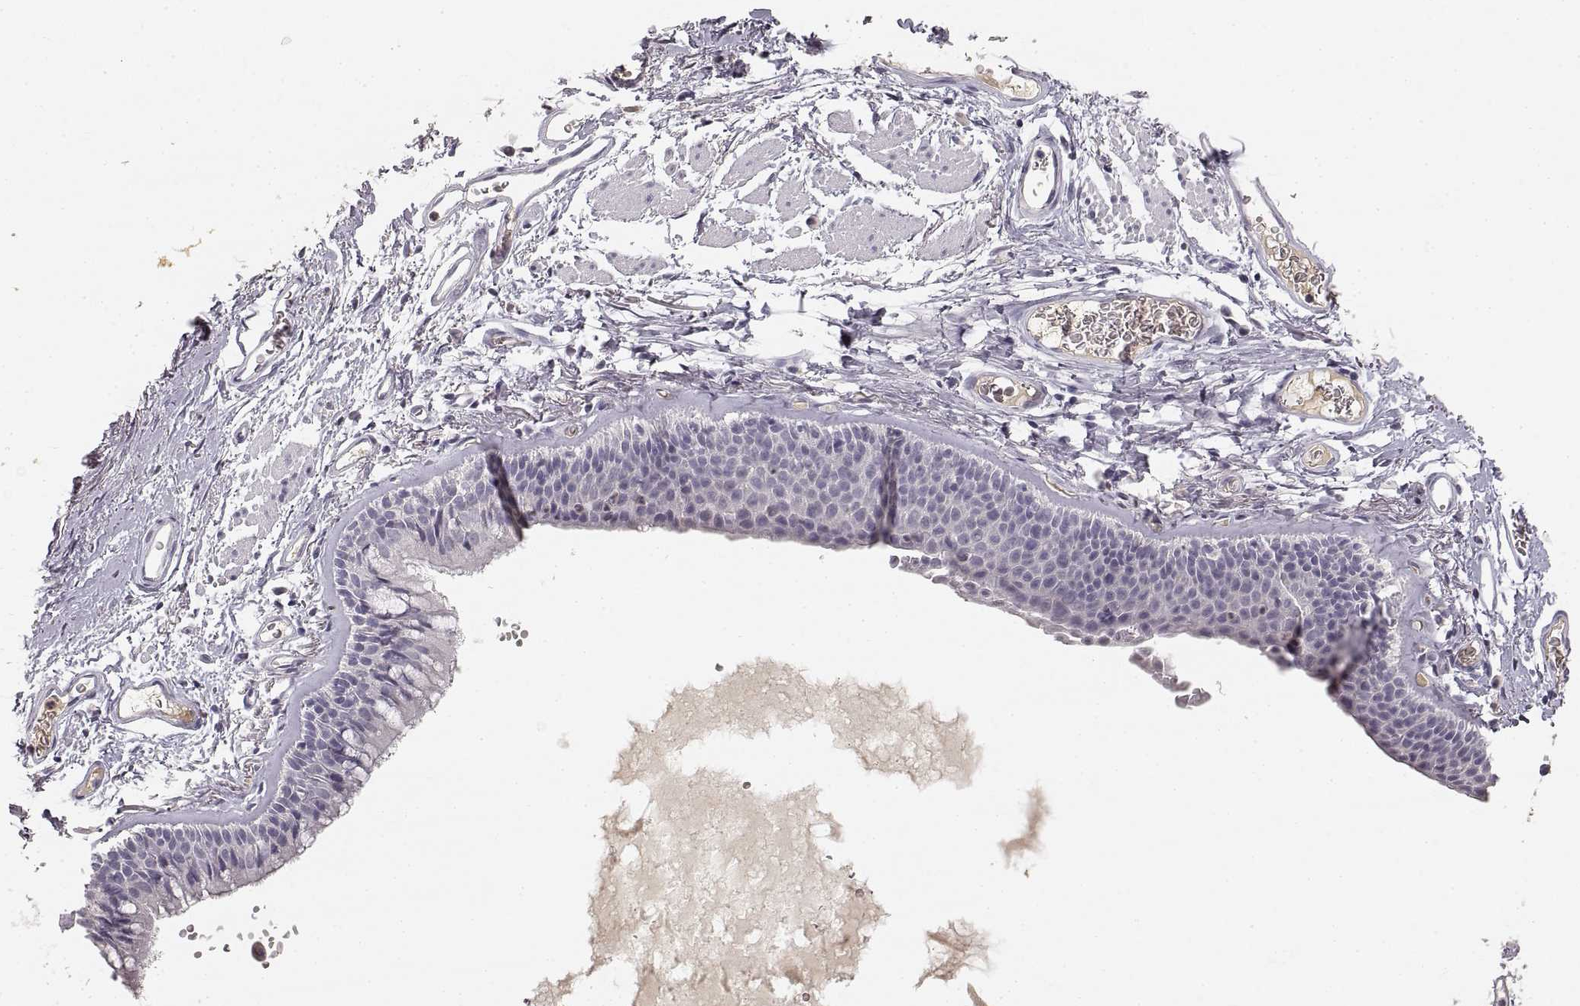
{"staining": {"intensity": "negative", "quantity": "none", "location": "none"}, "tissue": "soft tissue", "cell_type": "Fibroblasts", "image_type": "normal", "snomed": [{"axis": "morphology", "description": "Normal tissue, NOS"}, {"axis": "topography", "description": "Cartilage tissue"}, {"axis": "topography", "description": "Bronchus"}], "caption": "Immunohistochemical staining of normal human soft tissue displays no significant expression in fibroblasts.", "gene": "RUNDC3A", "patient": {"sex": "female", "age": 79}}